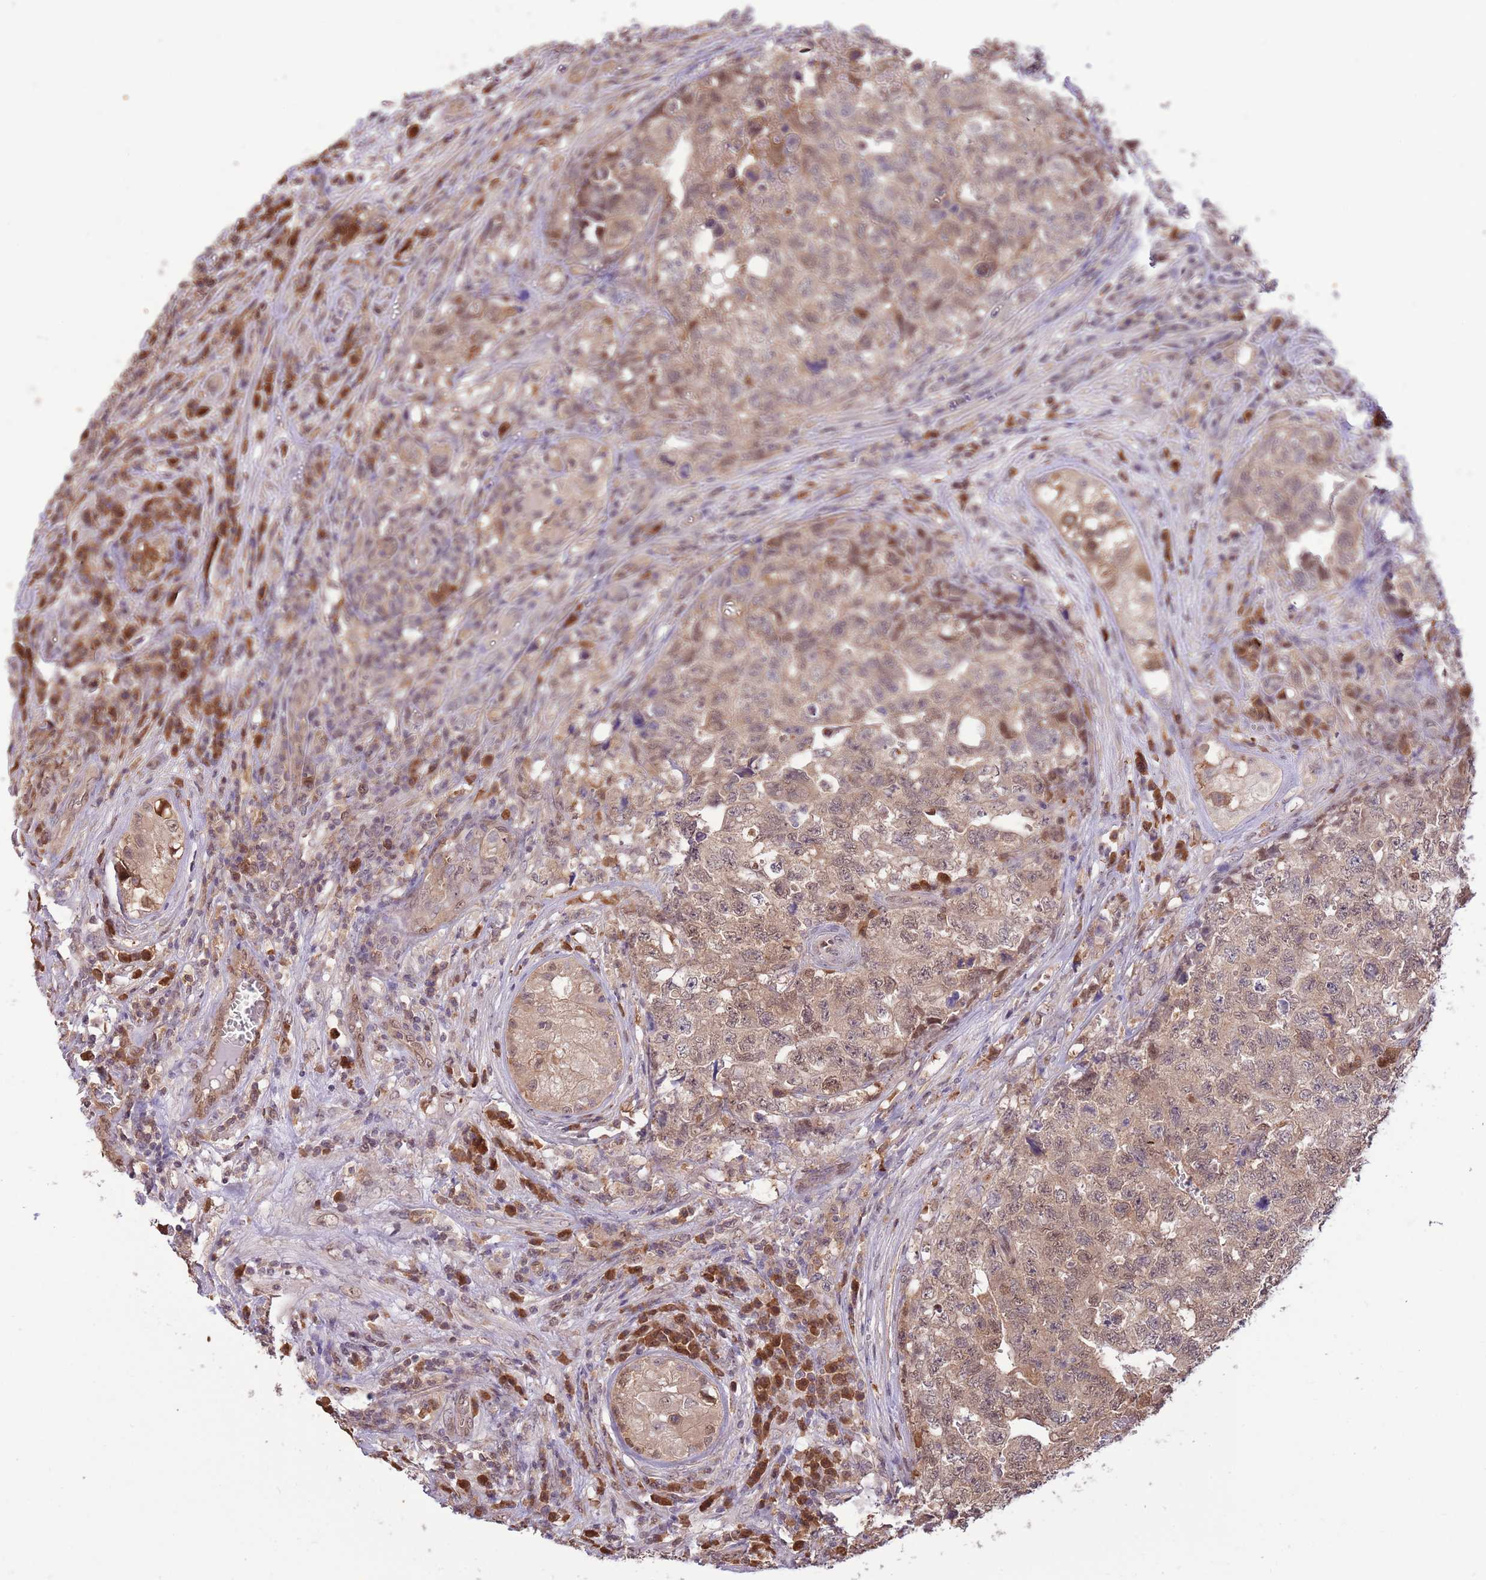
{"staining": {"intensity": "weak", "quantity": ">75%", "location": "cytoplasmic/membranous,nuclear"}, "tissue": "testis cancer", "cell_type": "Tumor cells", "image_type": "cancer", "snomed": [{"axis": "morphology", "description": "Carcinoma, Embryonal, NOS"}, {"axis": "topography", "description": "Testis"}], "caption": "Immunohistochemical staining of human testis embryonal carcinoma reveals weak cytoplasmic/membranous and nuclear protein positivity in about >75% of tumor cells.", "gene": "NSFL1C", "patient": {"sex": "male", "age": 31}}